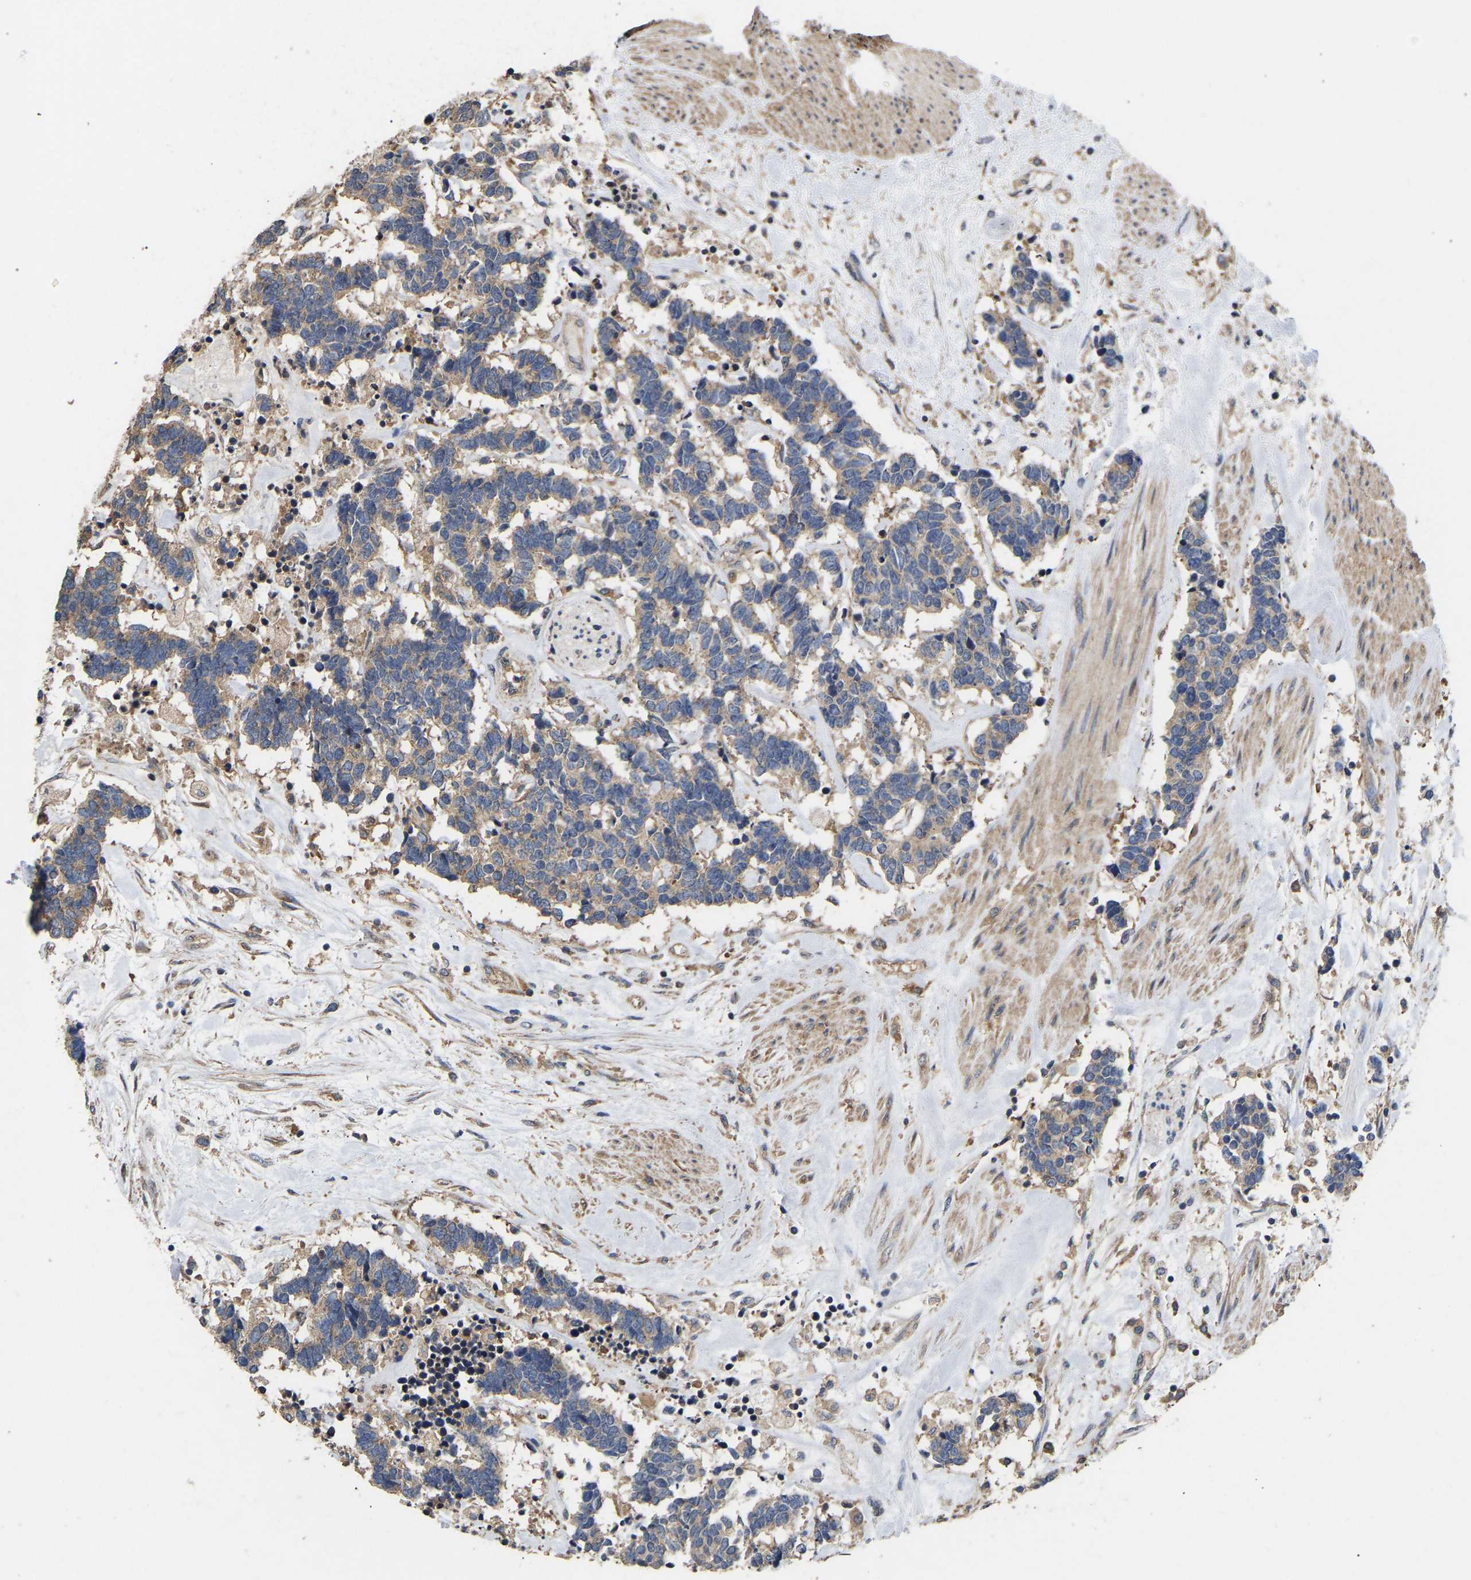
{"staining": {"intensity": "weak", "quantity": ">75%", "location": "cytoplasmic/membranous"}, "tissue": "carcinoid", "cell_type": "Tumor cells", "image_type": "cancer", "snomed": [{"axis": "morphology", "description": "Carcinoma, NOS"}, {"axis": "morphology", "description": "Carcinoid, malignant, NOS"}, {"axis": "topography", "description": "Urinary bladder"}], "caption": "This is a micrograph of immunohistochemistry (IHC) staining of carcinoma, which shows weak positivity in the cytoplasmic/membranous of tumor cells.", "gene": "AIMP2", "patient": {"sex": "male", "age": 57}}